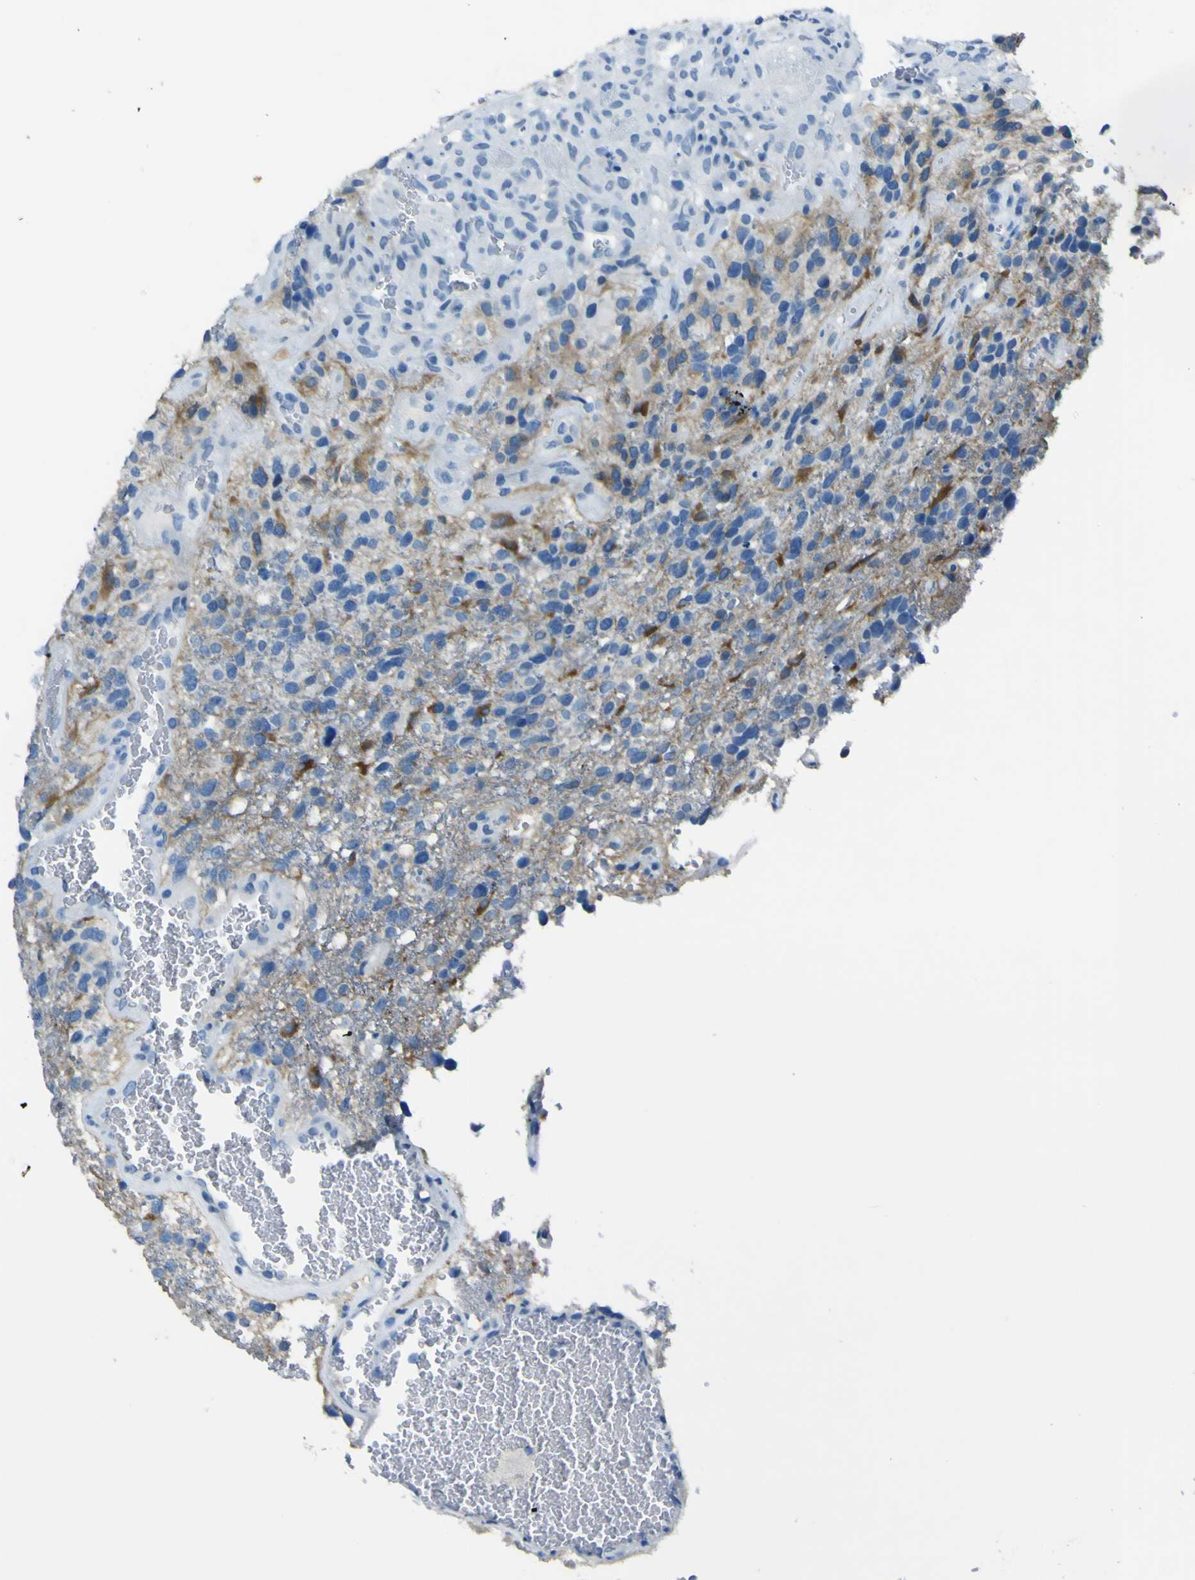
{"staining": {"intensity": "negative", "quantity": "none", "location": "none"}, "tissue": "glioma", "cell_type": "Tumor cells", "image_type": "cancer", "snomed": [{"axis": "morphology", "description": "Glioma, malignant, High grade"}, {"axis": "topography", "description": "Brain"}], "caption": "DAB immunohistochemical staining of glioma reveals no significant expression in tumor cells. (Immunohistochemistry (ihc), brightfield microscopy, high magnification).", "gene": "PHKG1", "patient": {"sex": "female", "age": 58}}